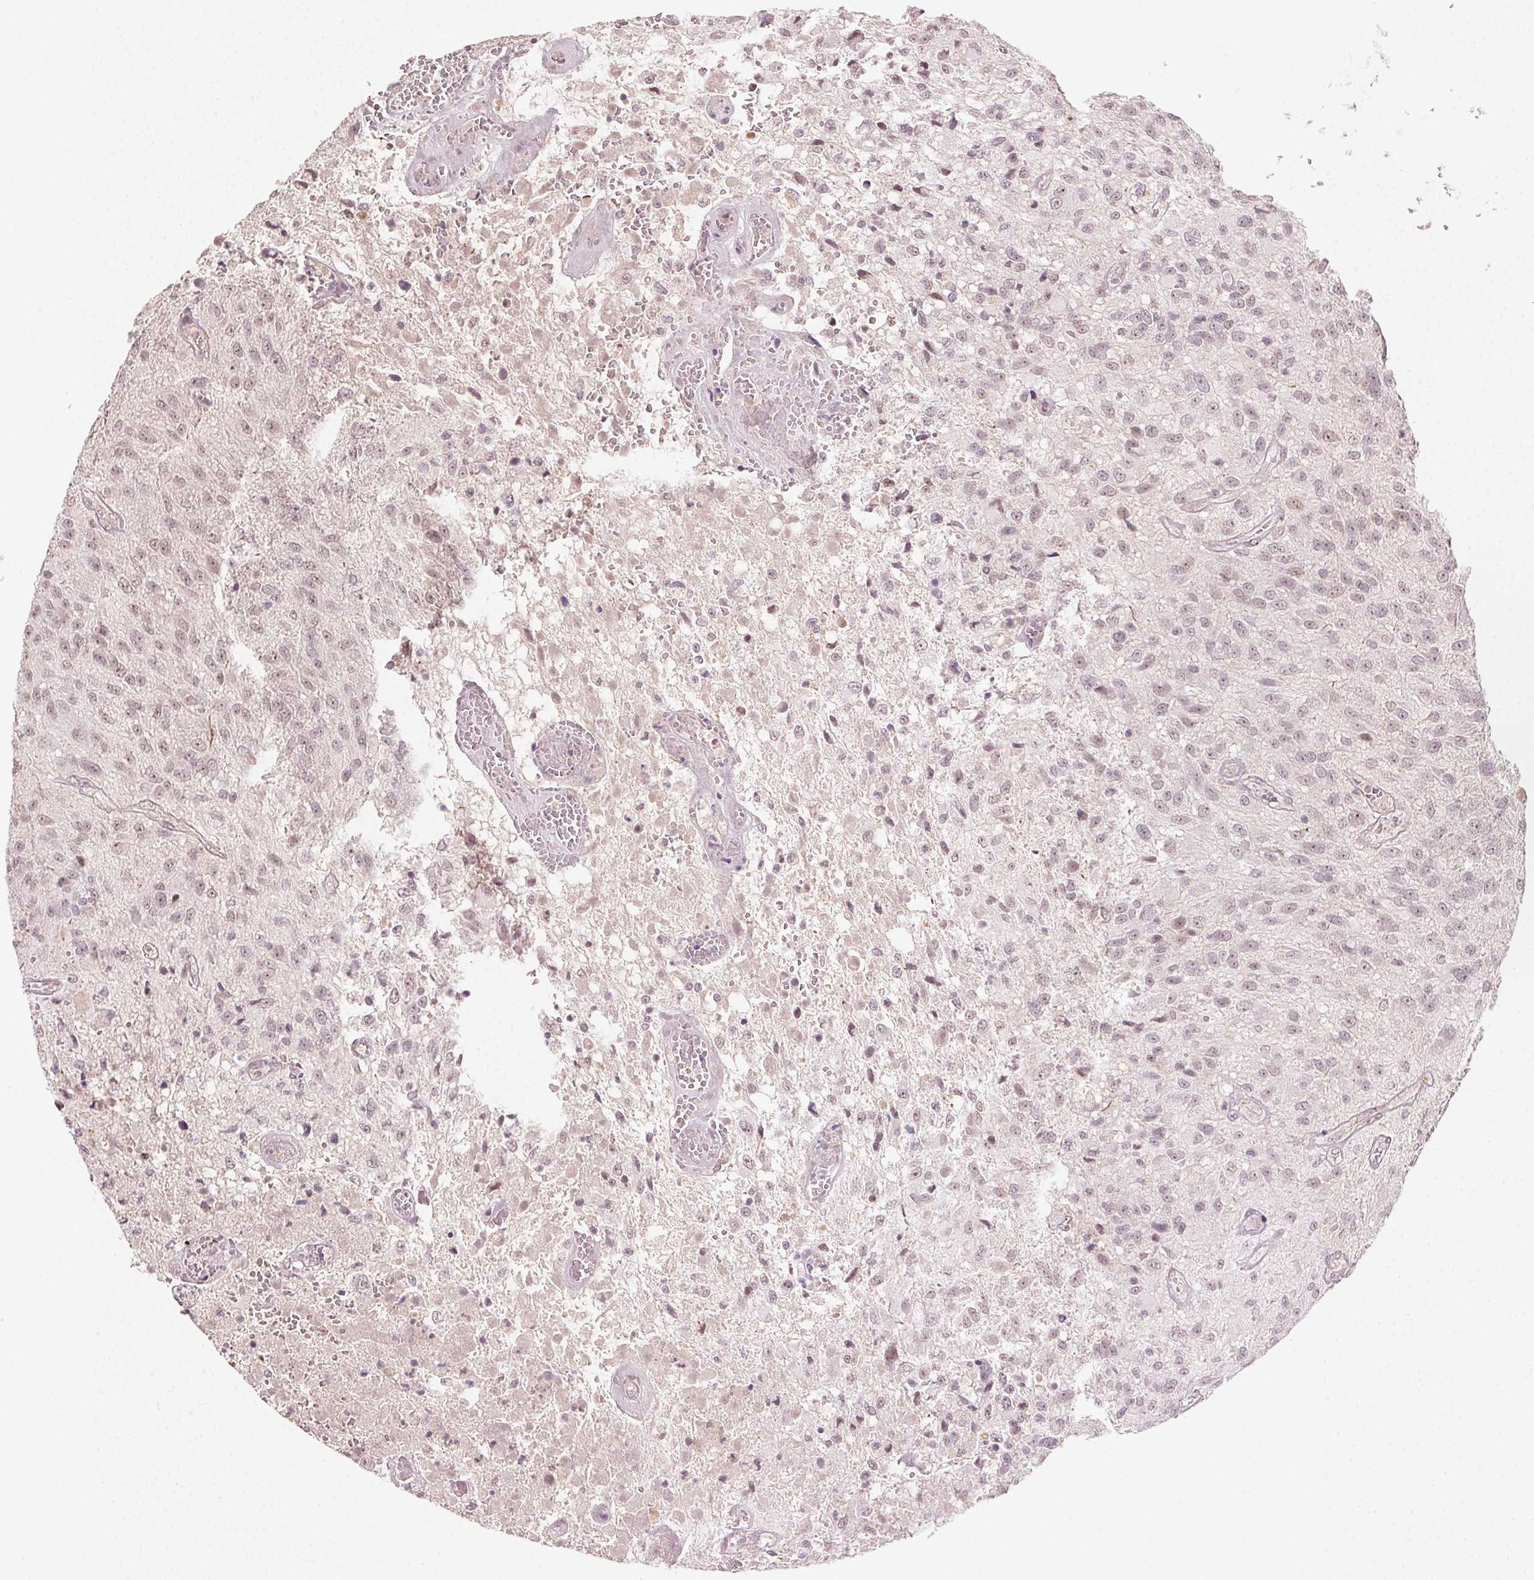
{"staining": {"intensity": "negative", "quantity": "none", "location": "none"}, "tissue": "glioma", "cell_type": "Tumor cells", "image_type": "cancer", "snomed": [{"axis": "morphology", "description": "Glioma, malignant, Low grade"}, {"axis": "topography", "description": "Brain"}], "caption": "An image of human glioma is negative for staining in tumor cells. (DAB (3,3'-diaminobenzidine) immunohistochemistry (IHC) with hematoxylin counter stain).", "gene": "TUB", "patient": {"sex": "male", "age": 66}}